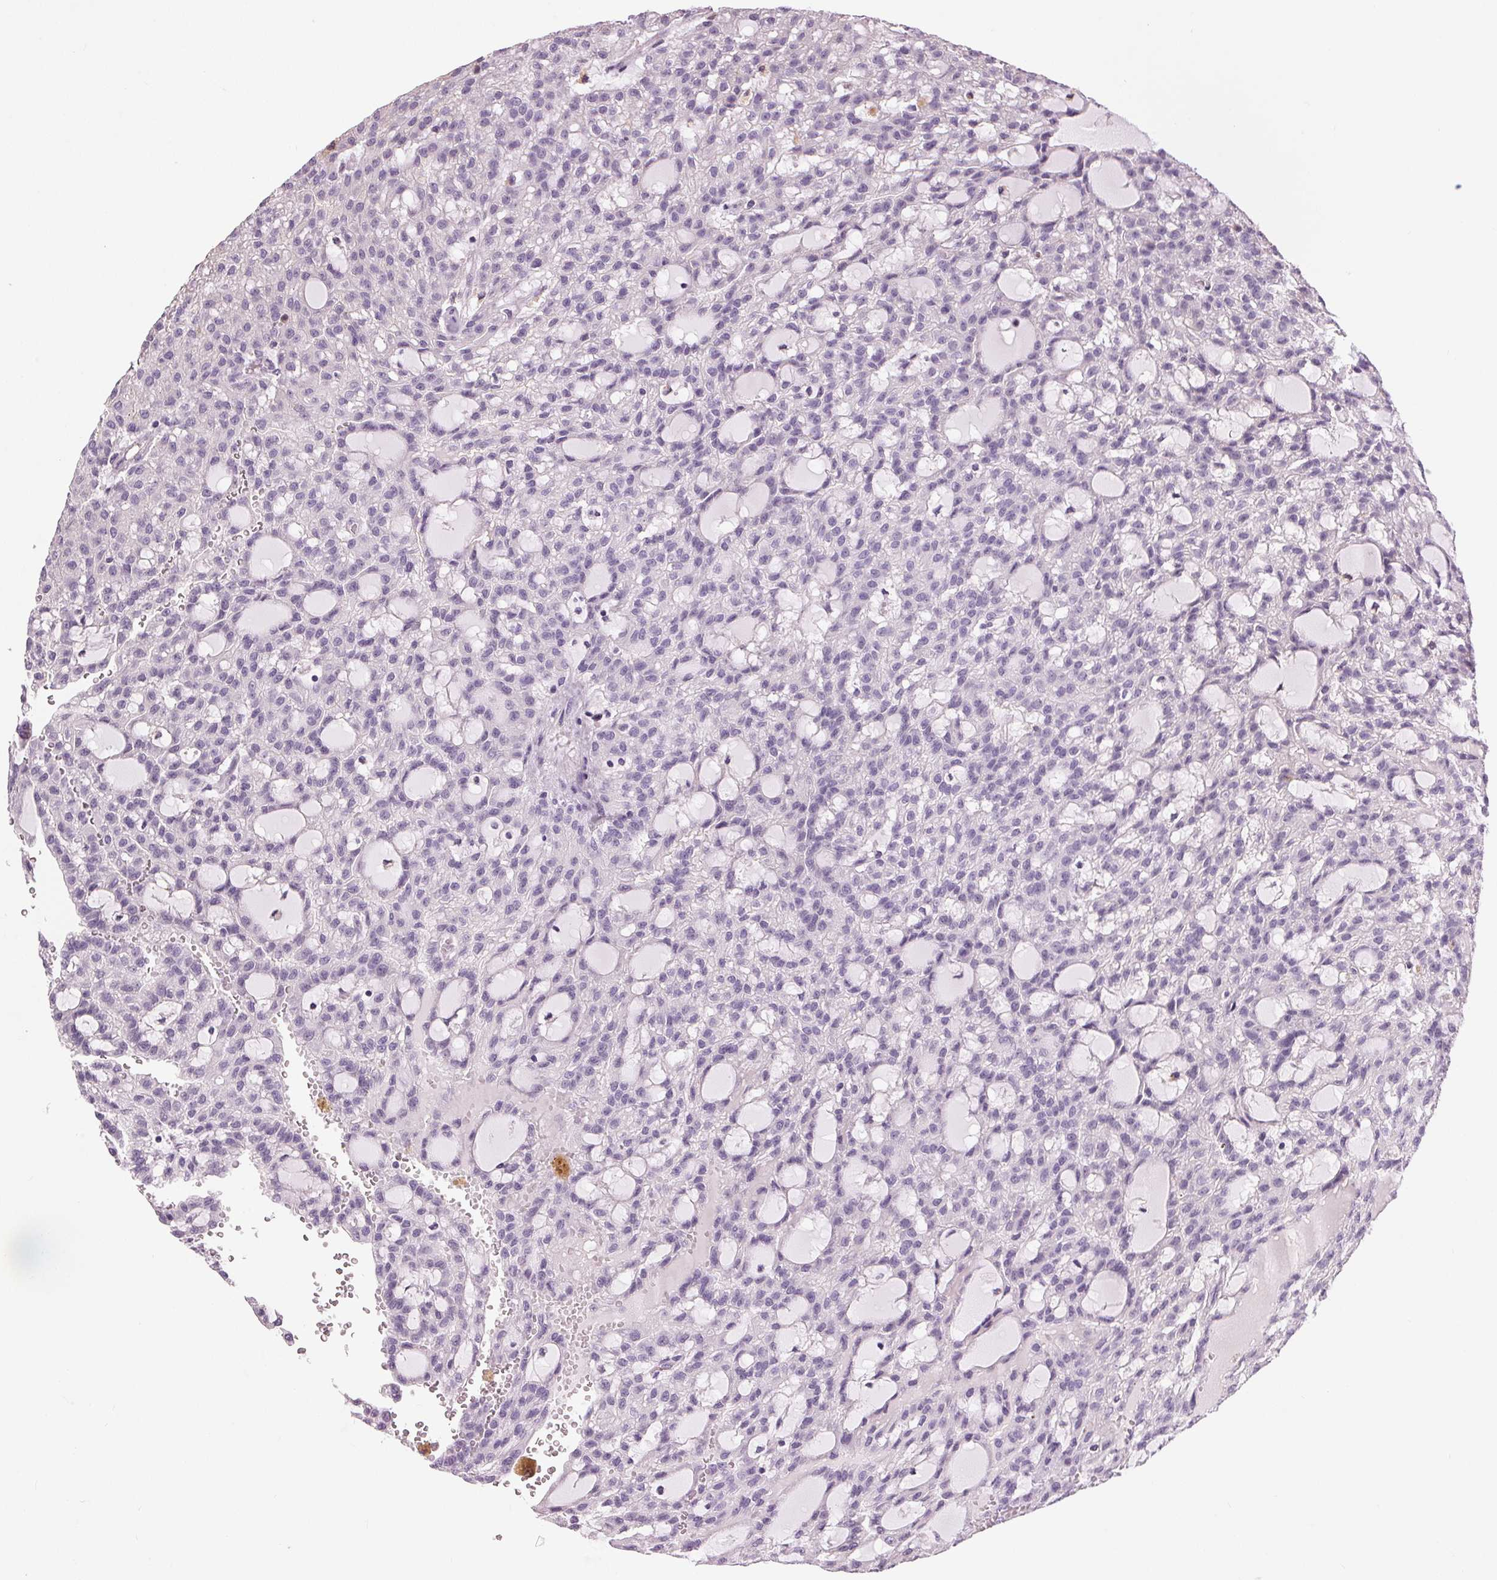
{"staining": {"intensity": "negative", "quantity": "none", "location": "none"}, "tissue": "renal cancer", "cell_type": "Tumor cells", "image_type": "cancer", "snomed": [{"axis": "morphology", "description": "Adenocarcinoma, NOS"}, {"axis": "topography", "description": "Kidney"}], "caption": "Immunohistochemistry (IHC) photomicrograph of neoplastic tissue: renal adenocarcinoma stained with DAB shows no significant protein expression in tumor cells.", "gene": "MISP", "patient": {"sex": "male", "age": 63}}